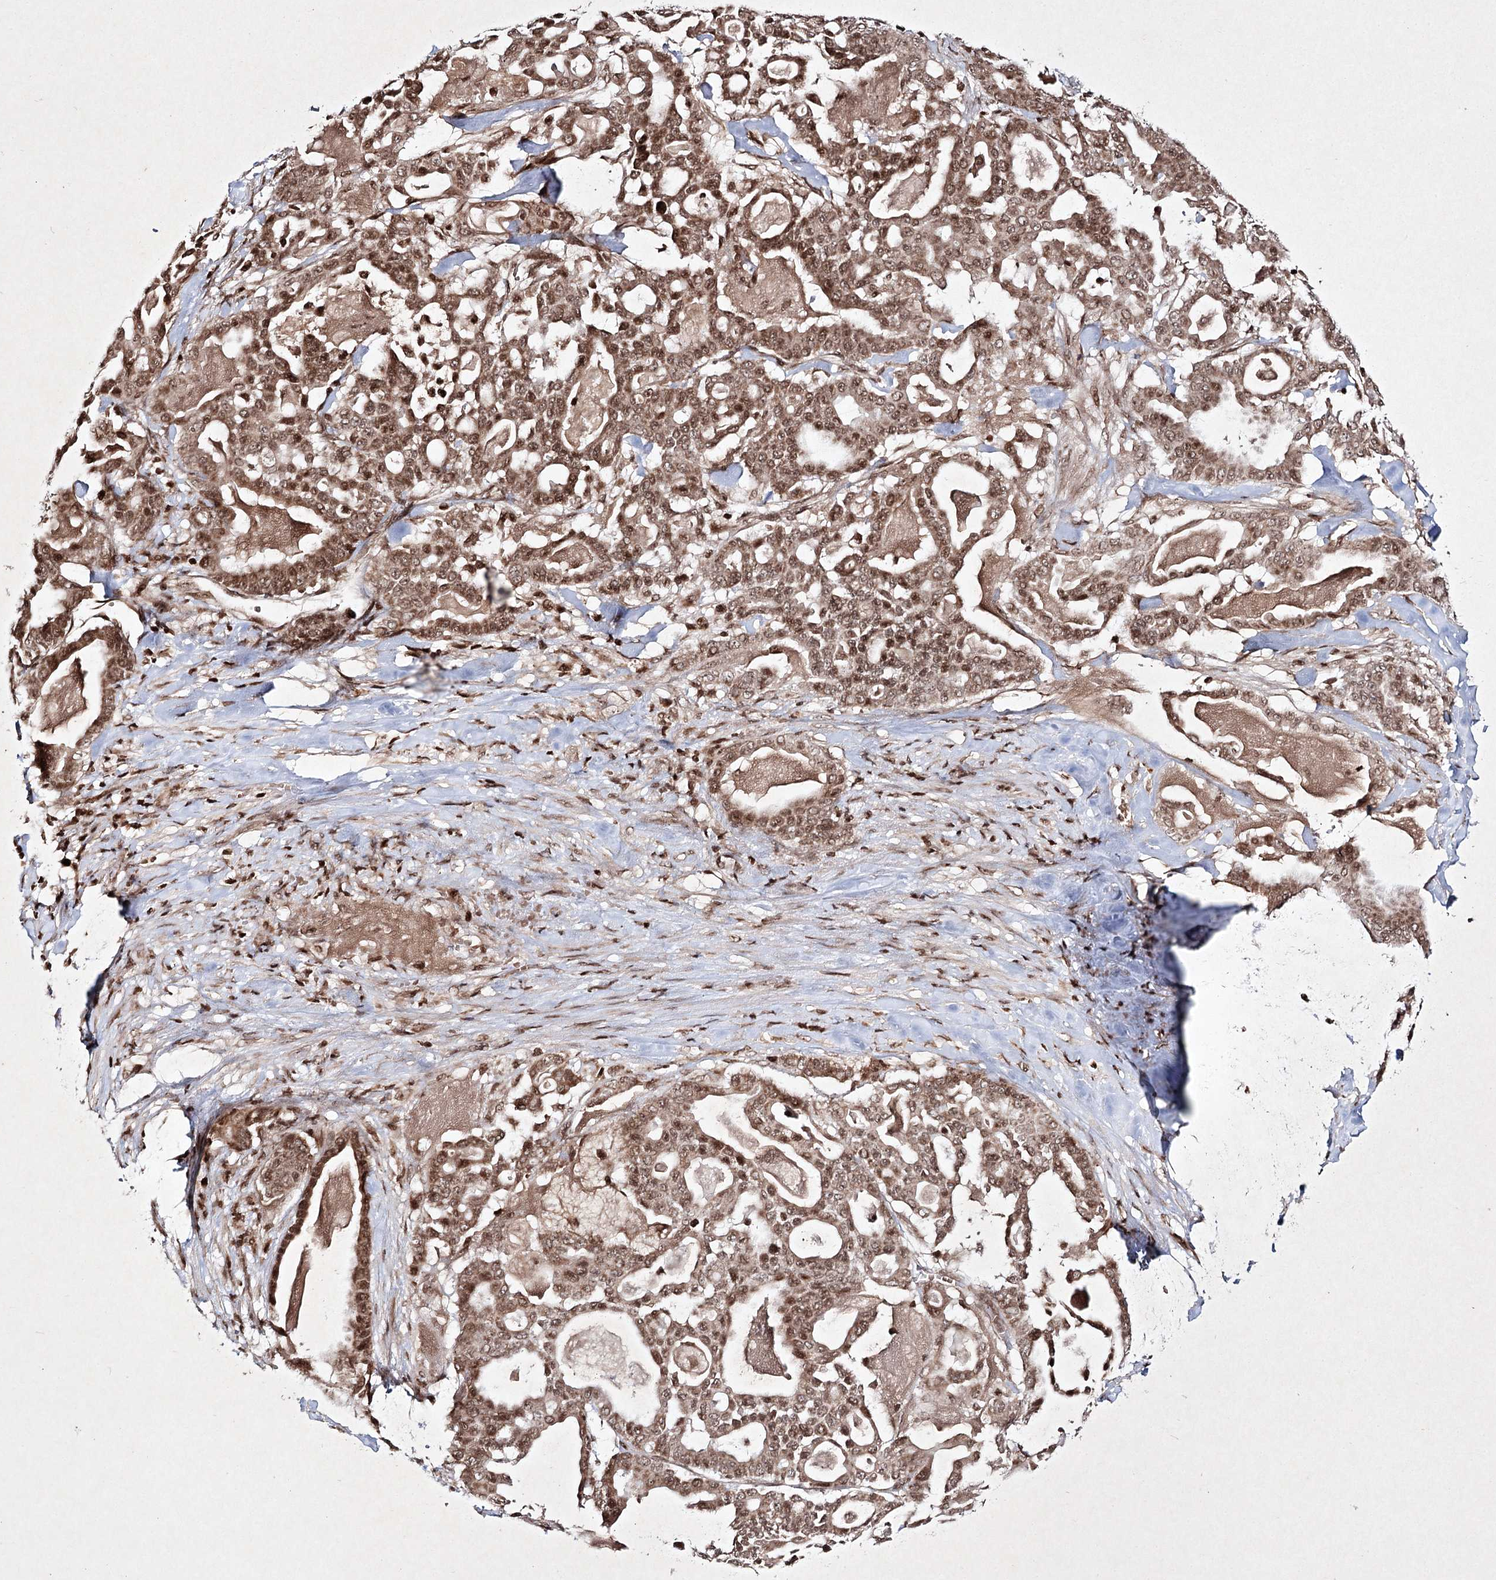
{"staining": {"intensity": "moderate", "quantity": ">75%", "location": "cytoplasmic/membranous,nuclear"}, "tissue": "pancreatic cancer", "cell_type": "Tumor cells", "image_type": "cancer", "snomed": [{"axis": "morphology", "description": "Adenocarcinoma, NOS"}, {"axis": "topography", "description": "Pancreas"}], "caption": "This image demonstrates immunohistochemistry (IHC) staining of pancreatic adenocarcinoma, with medium moderate cytoplasmic/membranous and nuclear expression in about >75% of tumor cells.", "gene": "CARM1", "patient": {"sex": "male", "age": 63}}